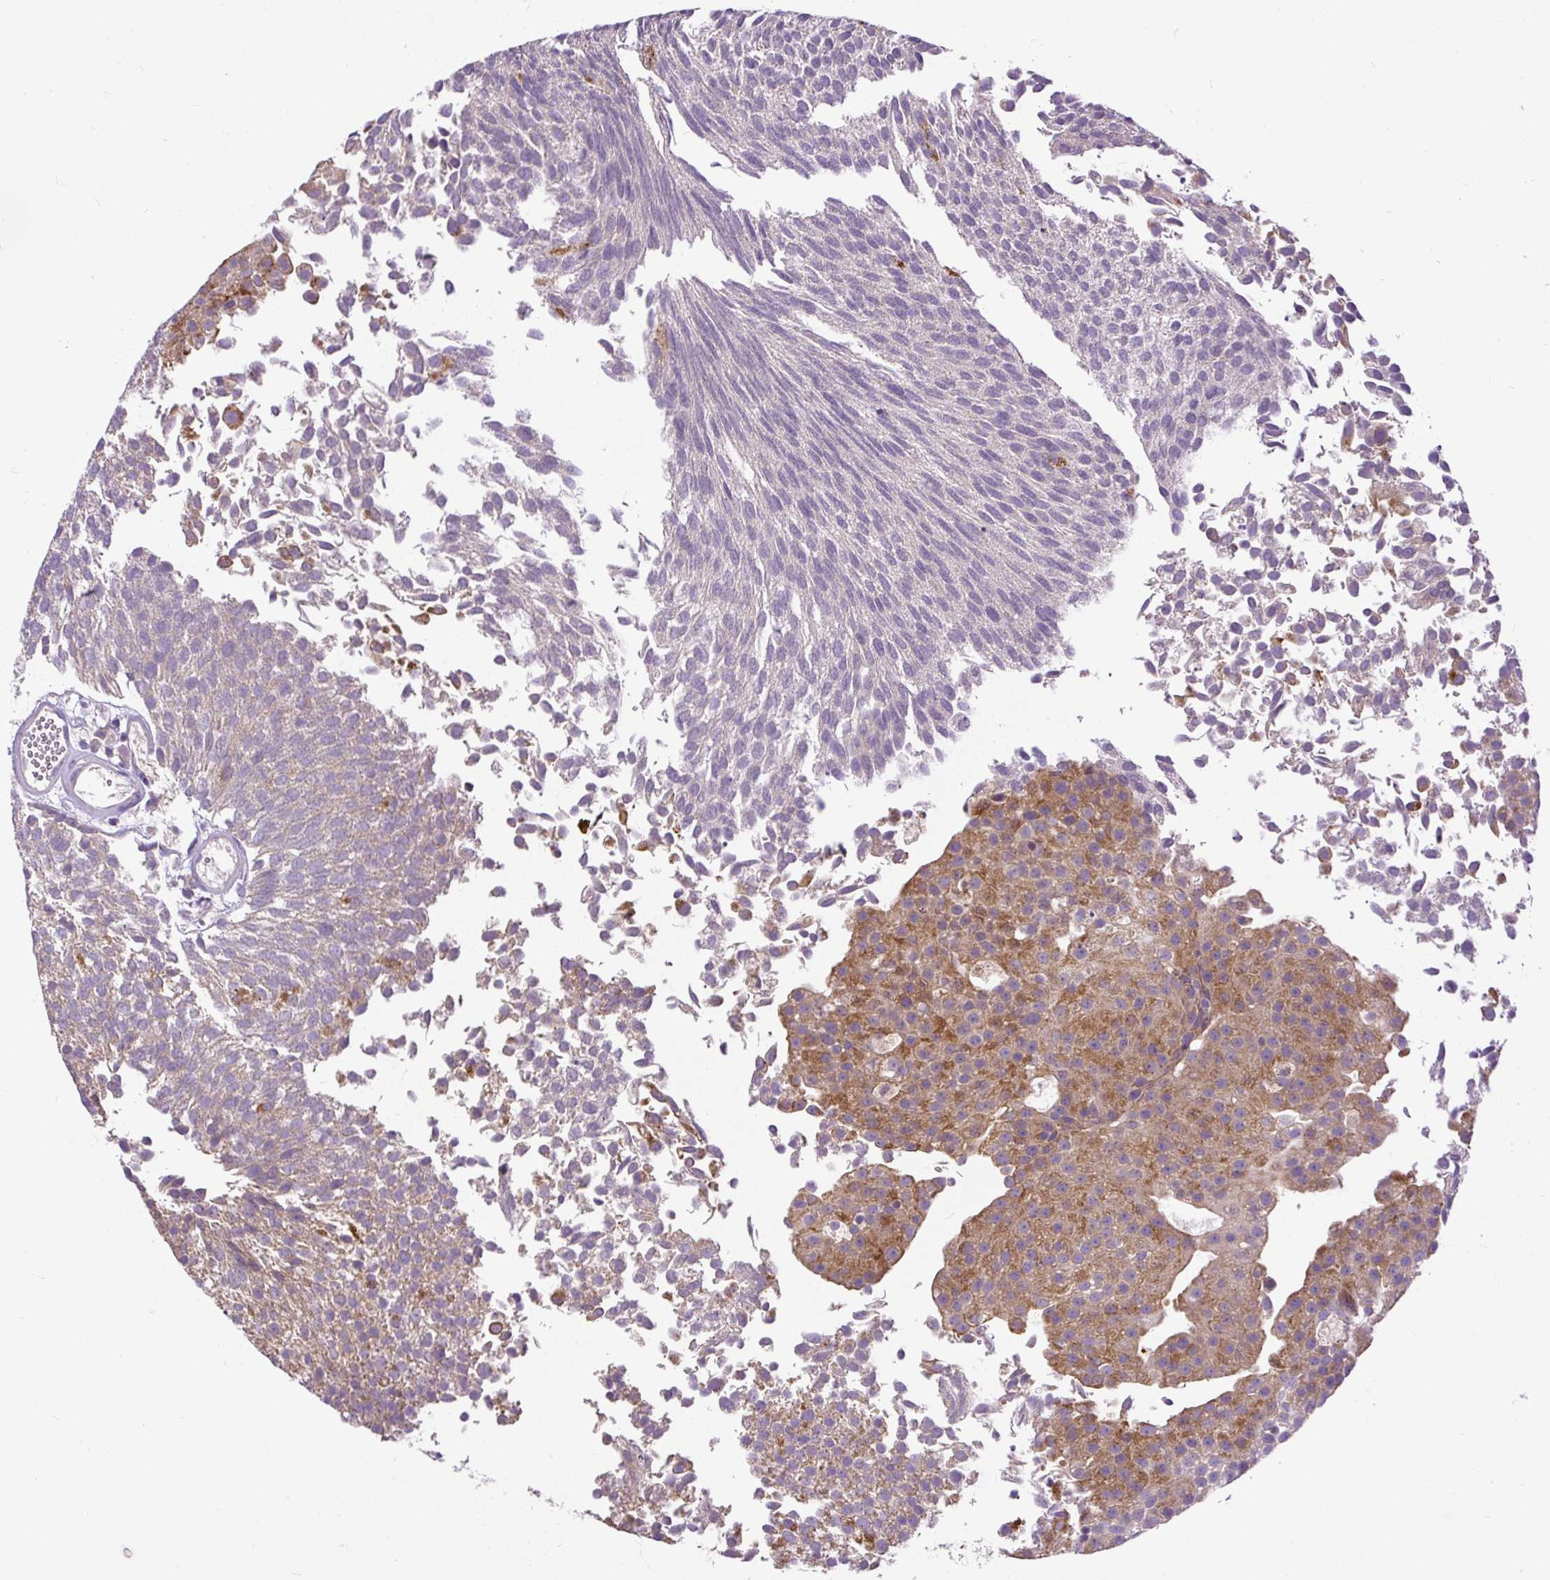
{"staining": {"intensity": "moderate", "quantity": "25%-75%", "location": "cytoplasmic/membranous"}, "tissue": "urothelial cancer", "cell_type": "Tumor cells", "image_type": "cancer", "snomed": [{"axis": "morphology", "description": "Urothelial carcinoma, Low grade"}, {"axis": "topography", "description": "Urinary bladder"}], "caption": "Human urothelial carcinoma (low-grade) stained with a brown dye demonstrates moderate cytoplasmic/membranous positive positivity in about 25%-75% of tumor cells.", "gene": "TM2D3", "patient": {"sex": "female", "age": 79}}